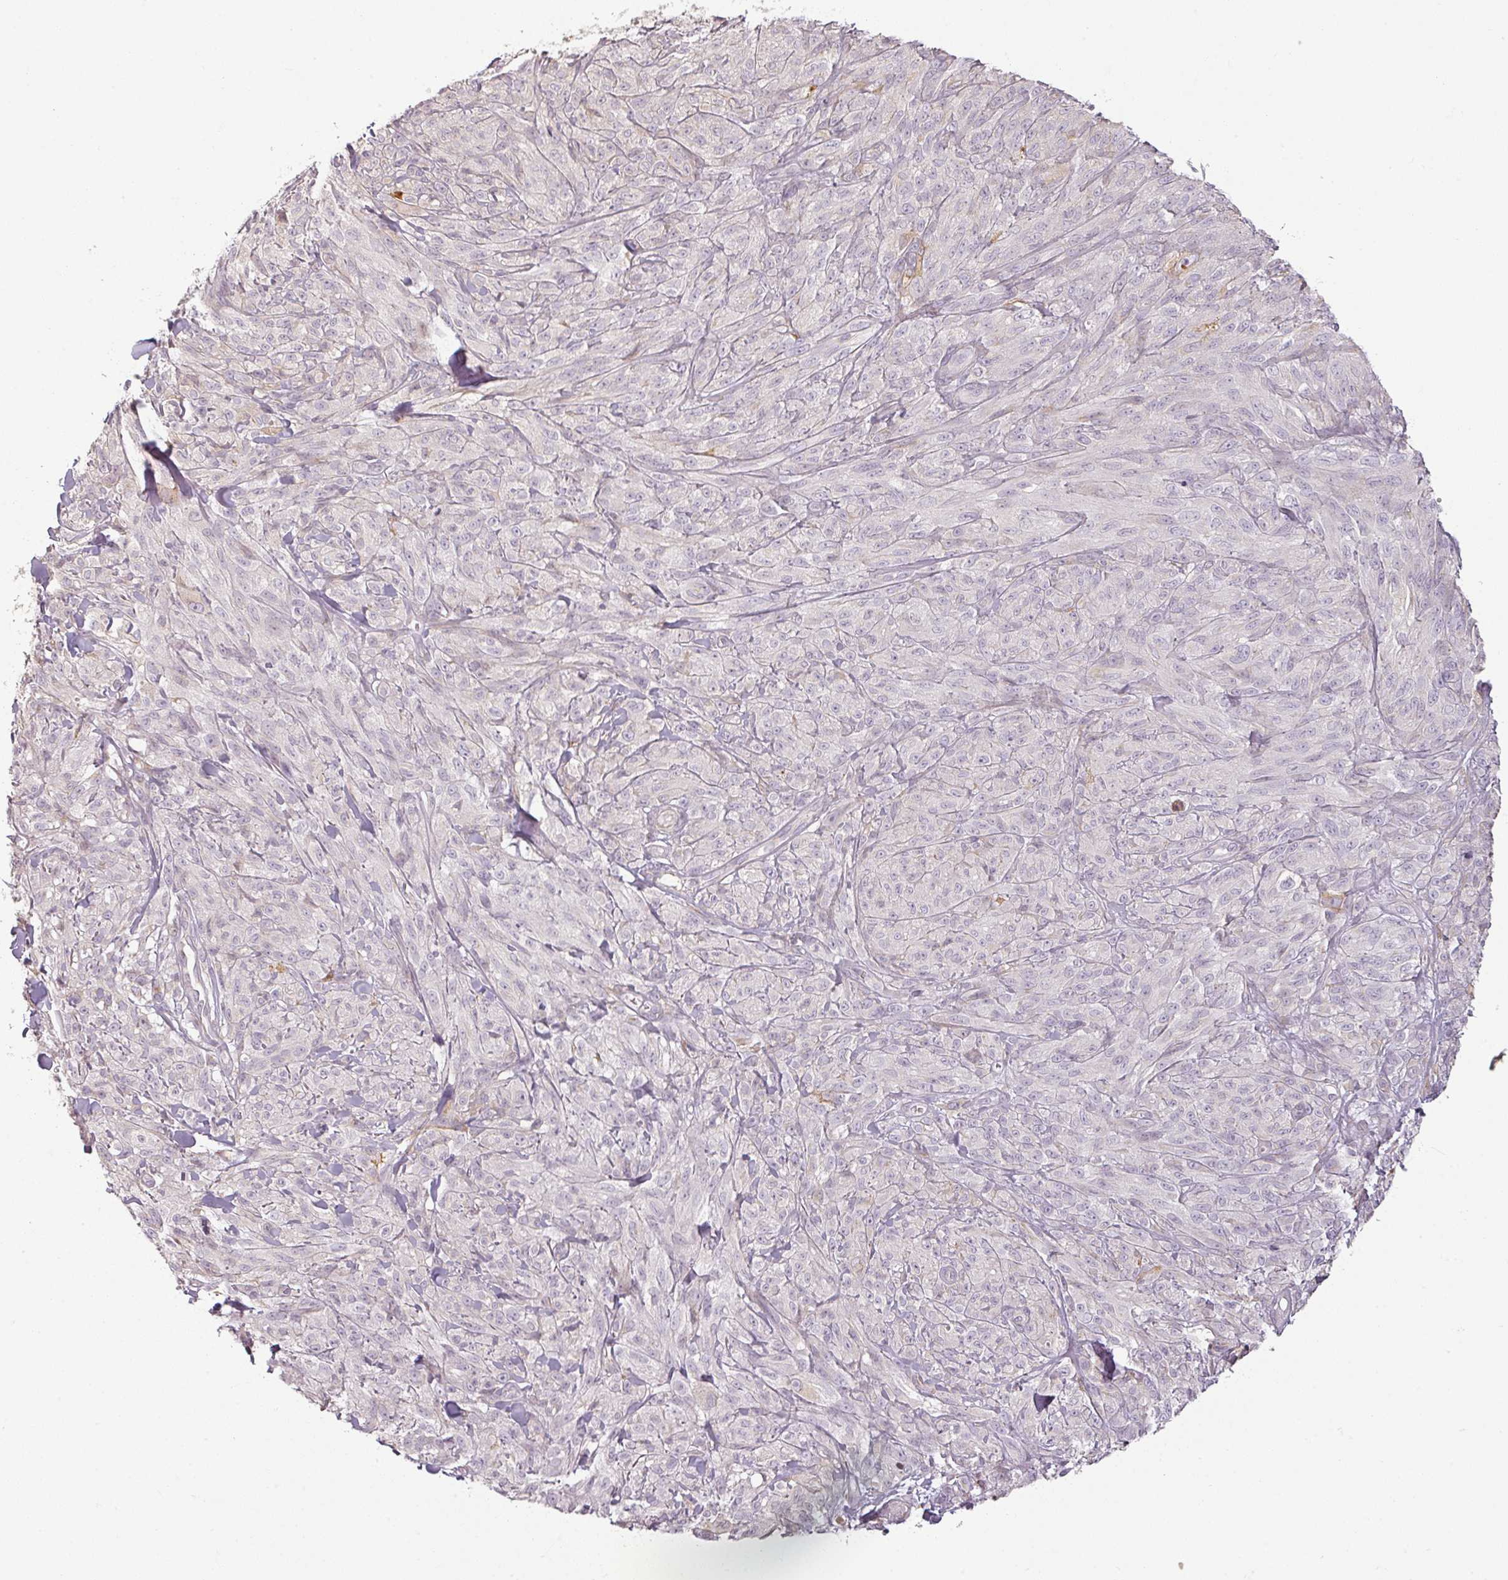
{"staining": {"intensity": "negative", "quantity": "none", "location": "none"}, "tissue": "melanoma", "cell_type": "Tumor cells", "image_type": "cancer", "snomed": [{"axis": "morphology", "description": "Malignant melanoma, NOS"}, {"axis": "topography", "description": "Skin of upper arm"}], "caption": "The micrograph displays no staining of tumor cells in malignant melanoma. Nuclei are stained in blue.", "gene": "CCDC144A", "patient": {"sex": "female", "age": 65}}